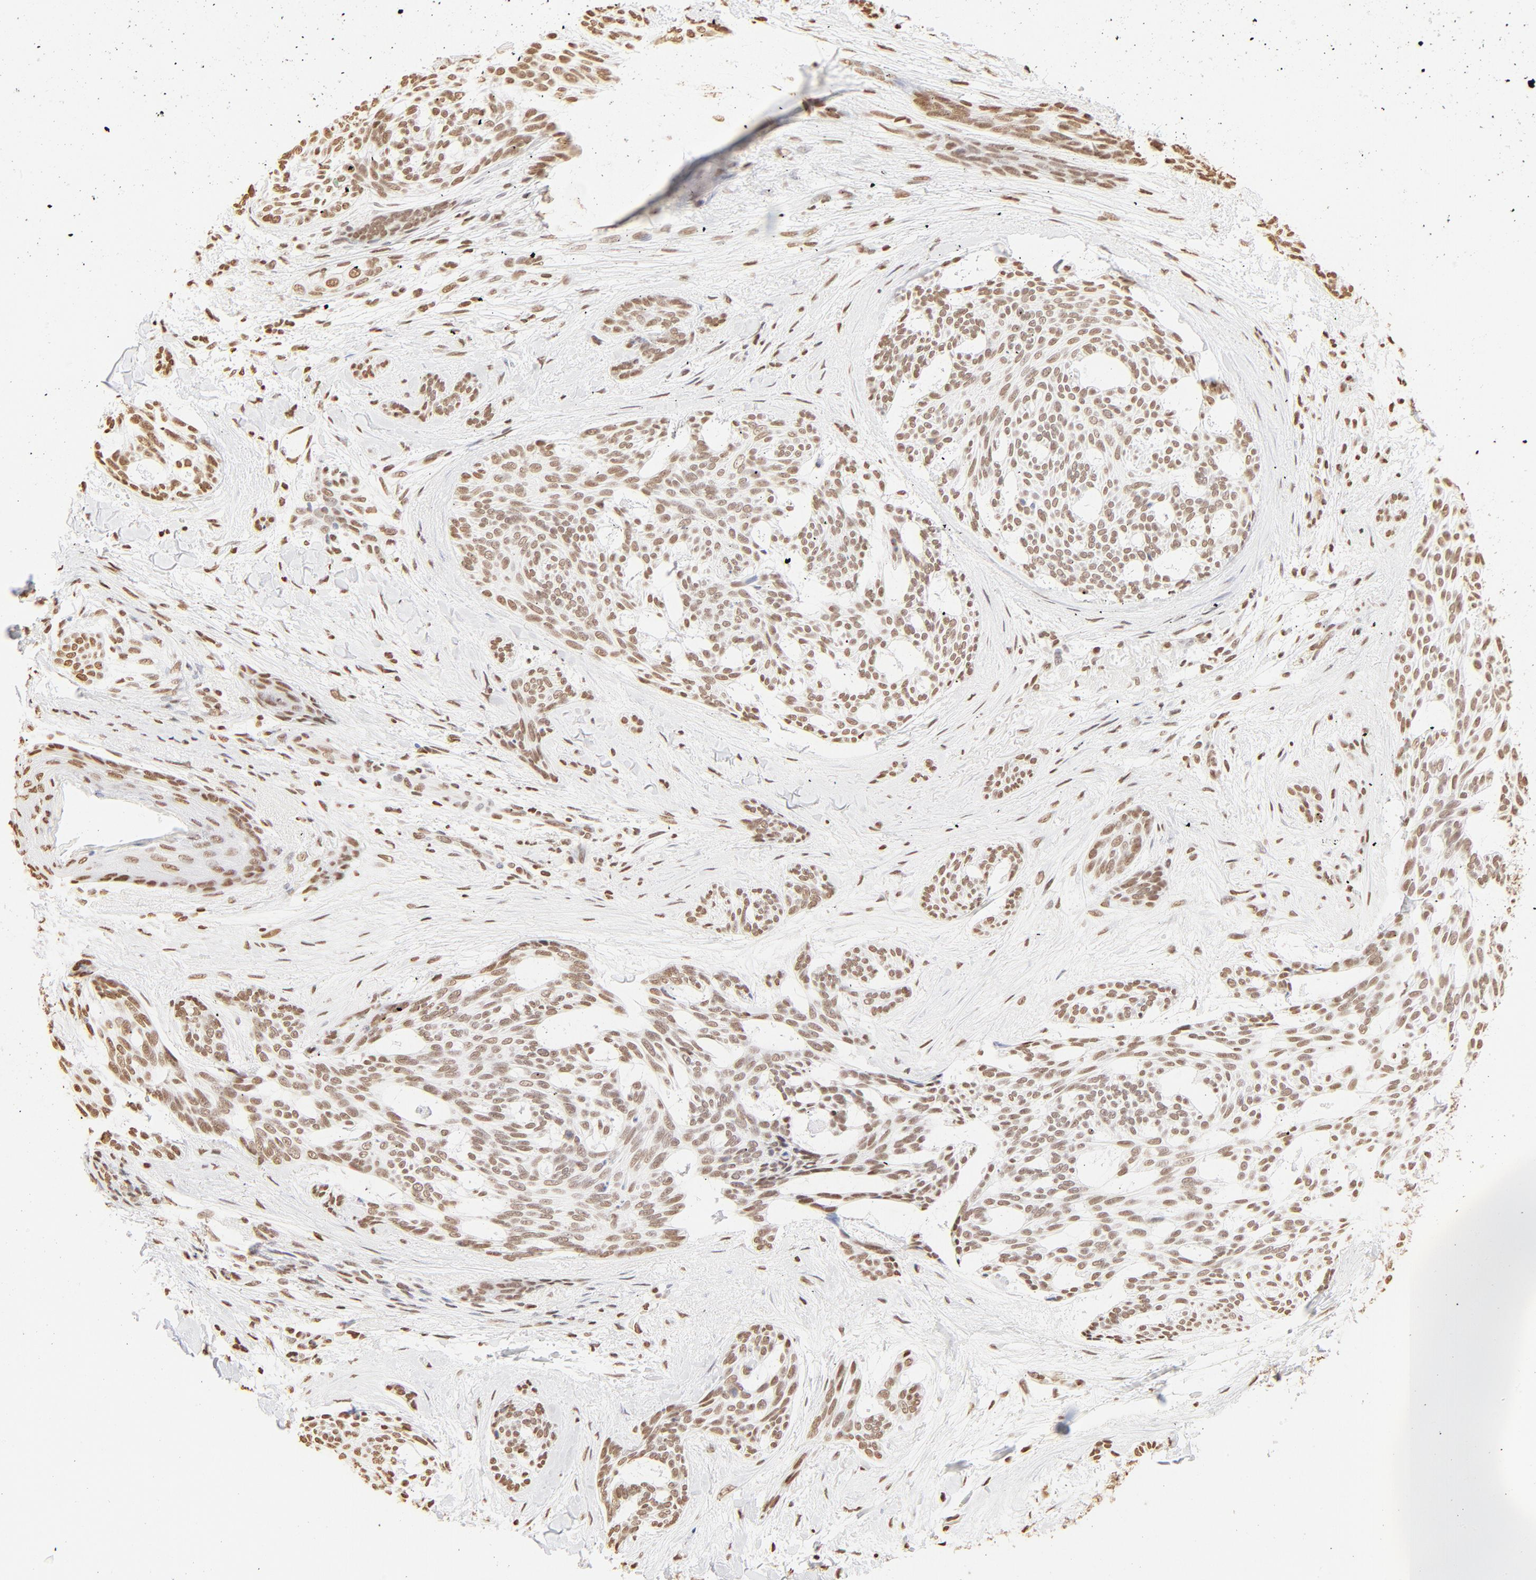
{"staining": {"intensity": "moderate", "quantity": ">75%", "location": "nuclear"}, "tissue": "skin cancer", "cell_type": "Tumor cells", "image_type": "cancer", "snomed": [{"axis": "morphology", "description": "Normal tissue, NOS"}, {"axis": "morphology", "description": "Basal cell carcinoma"}, {"axis": "topography", "description": "Skin"}], "caption": "Immunohistochemical staining of human skin cancer (basal cell carcinoma) shows medium levels of moderate nuclear protein positivity in about >75% of tumor cells.", "gene": "ZNF540", "patient": {"sex": "female", "age": 71}}